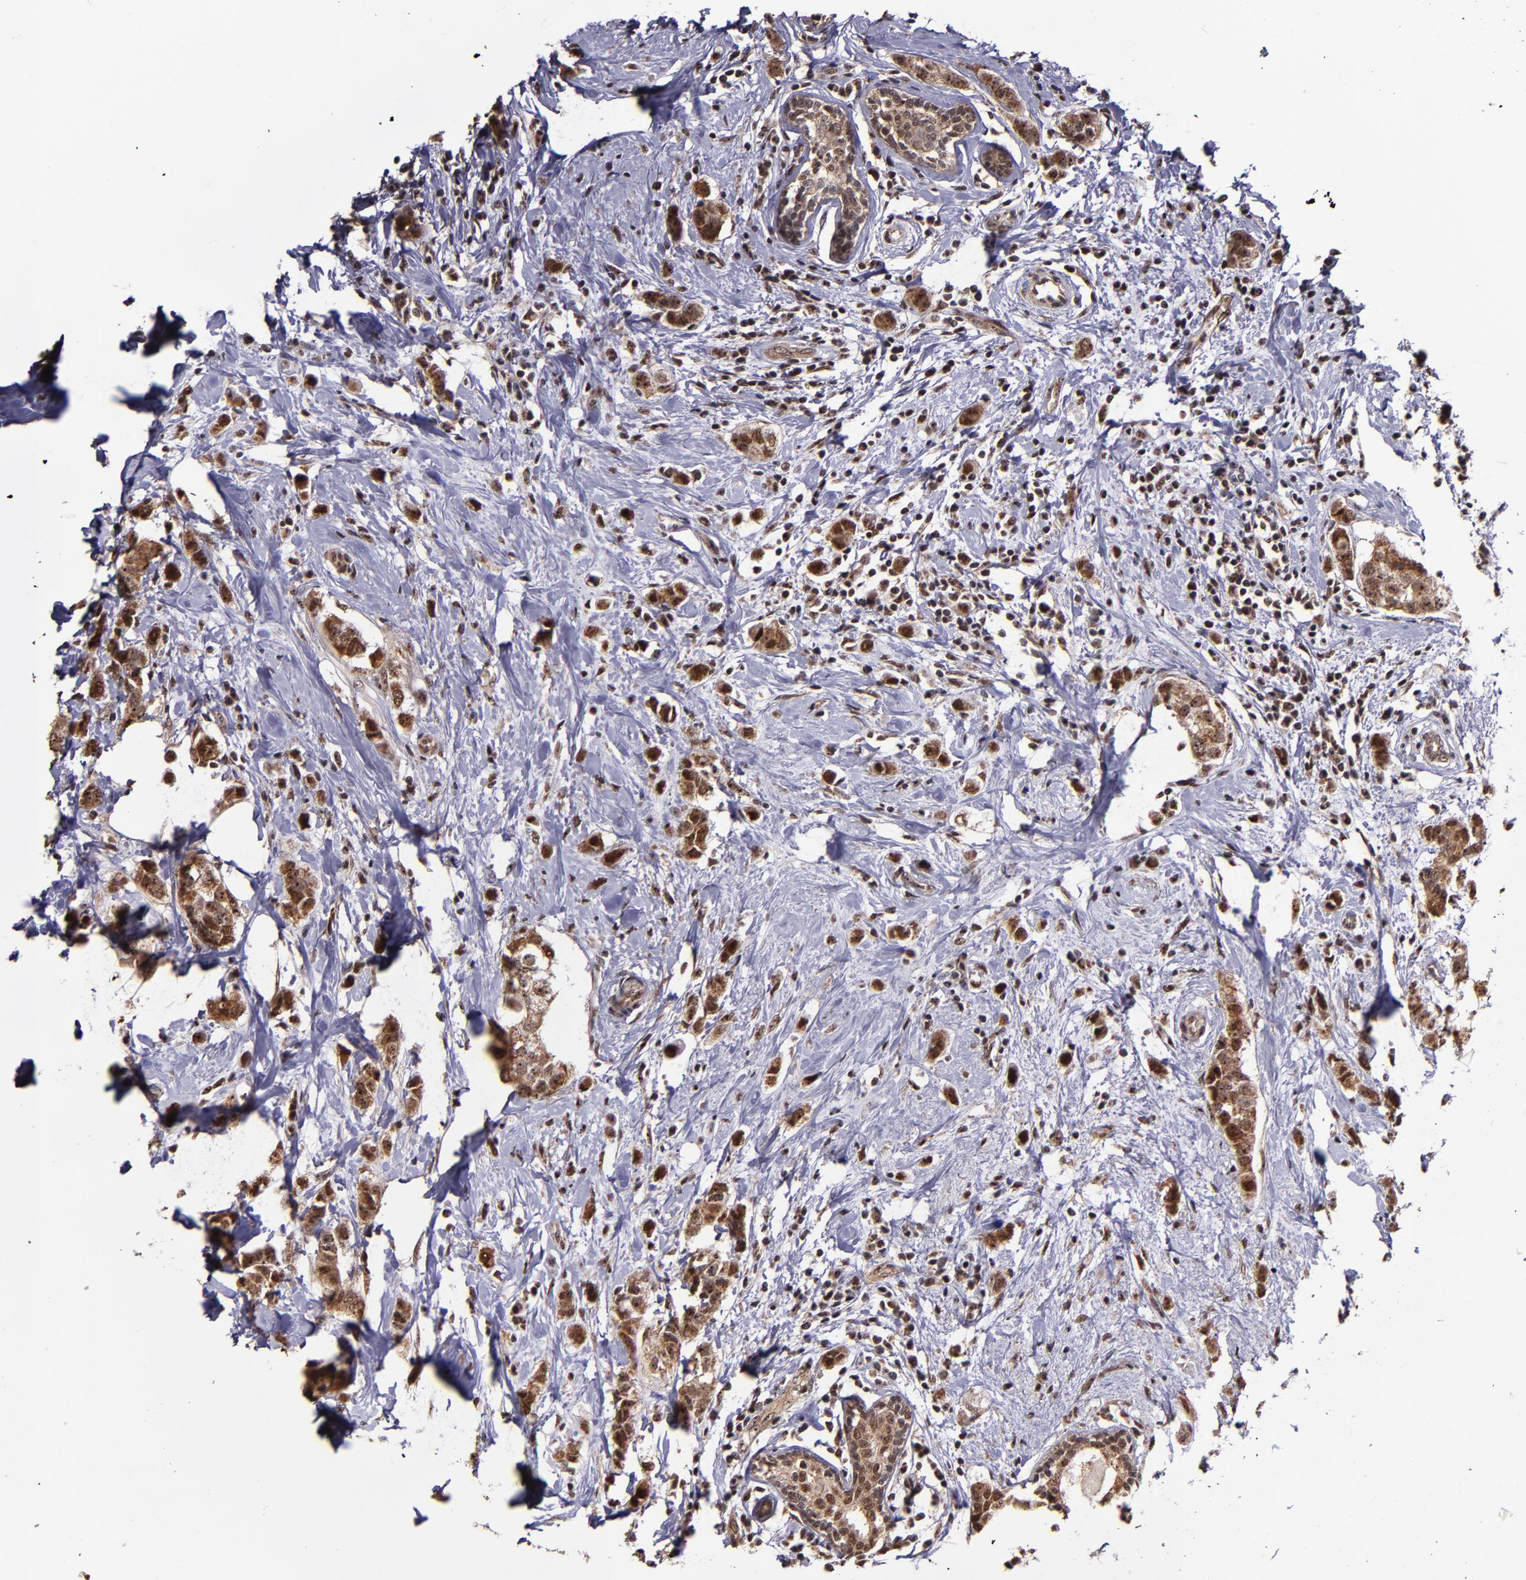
{"staining": {"intensity": "strong", "quantity": "25%-75%", "location": "cytoplasmic/membranous,nuclear"}, "tissue": "breast cancer", "cell_type": "Tumor cells", "image_type": "cancer", "snomed": [{"axis": "morphology", "description": "Normal tissue, NOS"}, {"axis": "morphology", "description": "Duct carcinoma"}, {"axis": "topography", "description": "Breast"}], "caption": "Protein positivity by immunohistochemistry shows strong cytoplasmic/membranous and nuclear positivity in about 25%-75% of tumor cells in breast cancer (infiltrating ductal carcinoma).", "gene": "CECR2", "patient": {"sex": "female", "age": 50}}